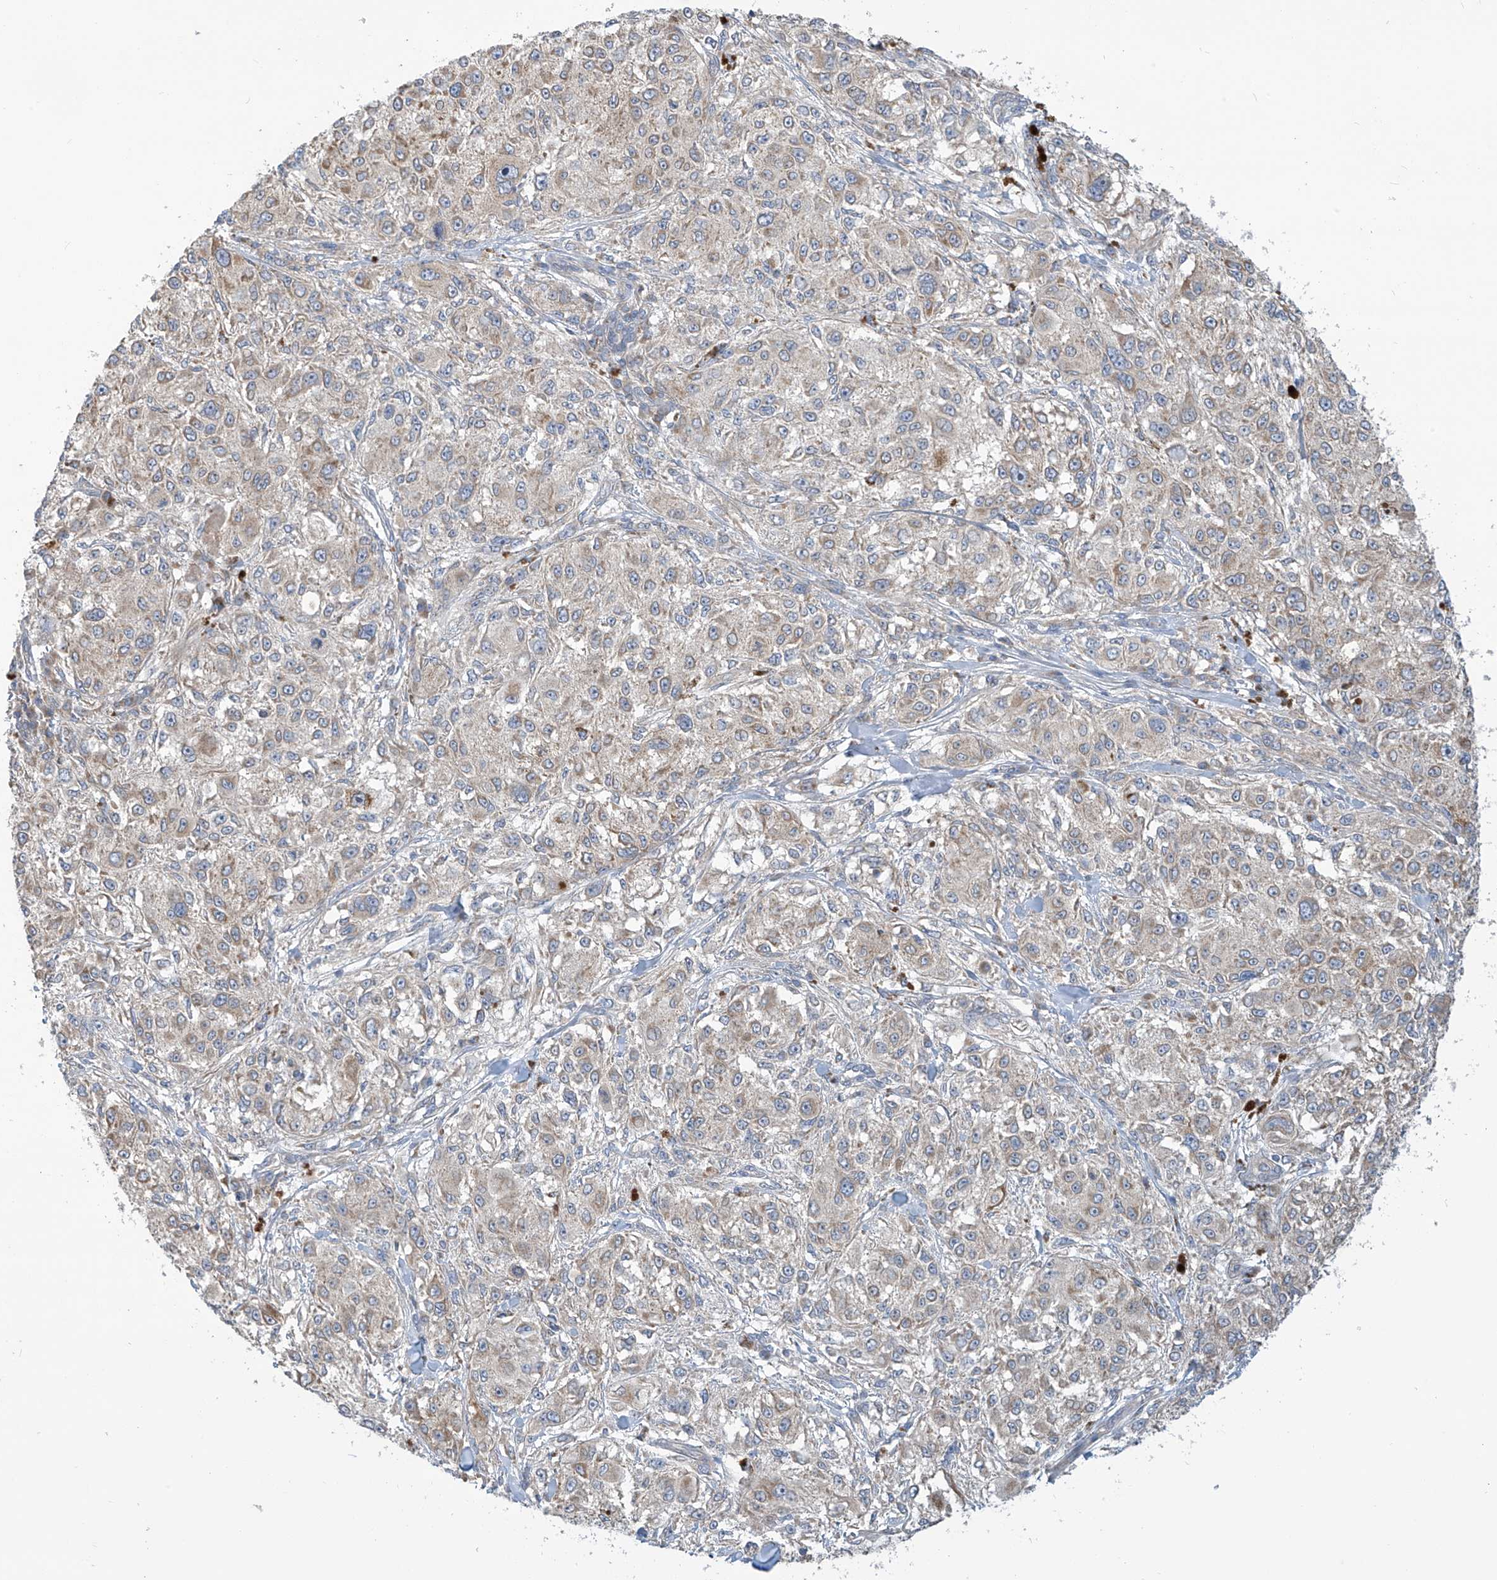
{"staining": {"intensity": "weak", "quantity": "25%-75%", "location": "cytoplasmic/membranous"}, "tissue": "melanoma", "cell_type": "Tumor cells", "image_type": "cancer", "snomed": [{"axis": "morphology", "description": "Necrosis, NOS"}, {"axis": "morphology", "description": "Malignant melanoma, NOS"}, {"axis": "topography", "description": "Skin"}], "caption": "This is an image of IHC staining of malignant melanoma, which shows weak positivity in the cytoplasmic/membranous of tumor cells.", "gene": "SCGB1D2", "patient": {"sex": "female", "age": 87}}